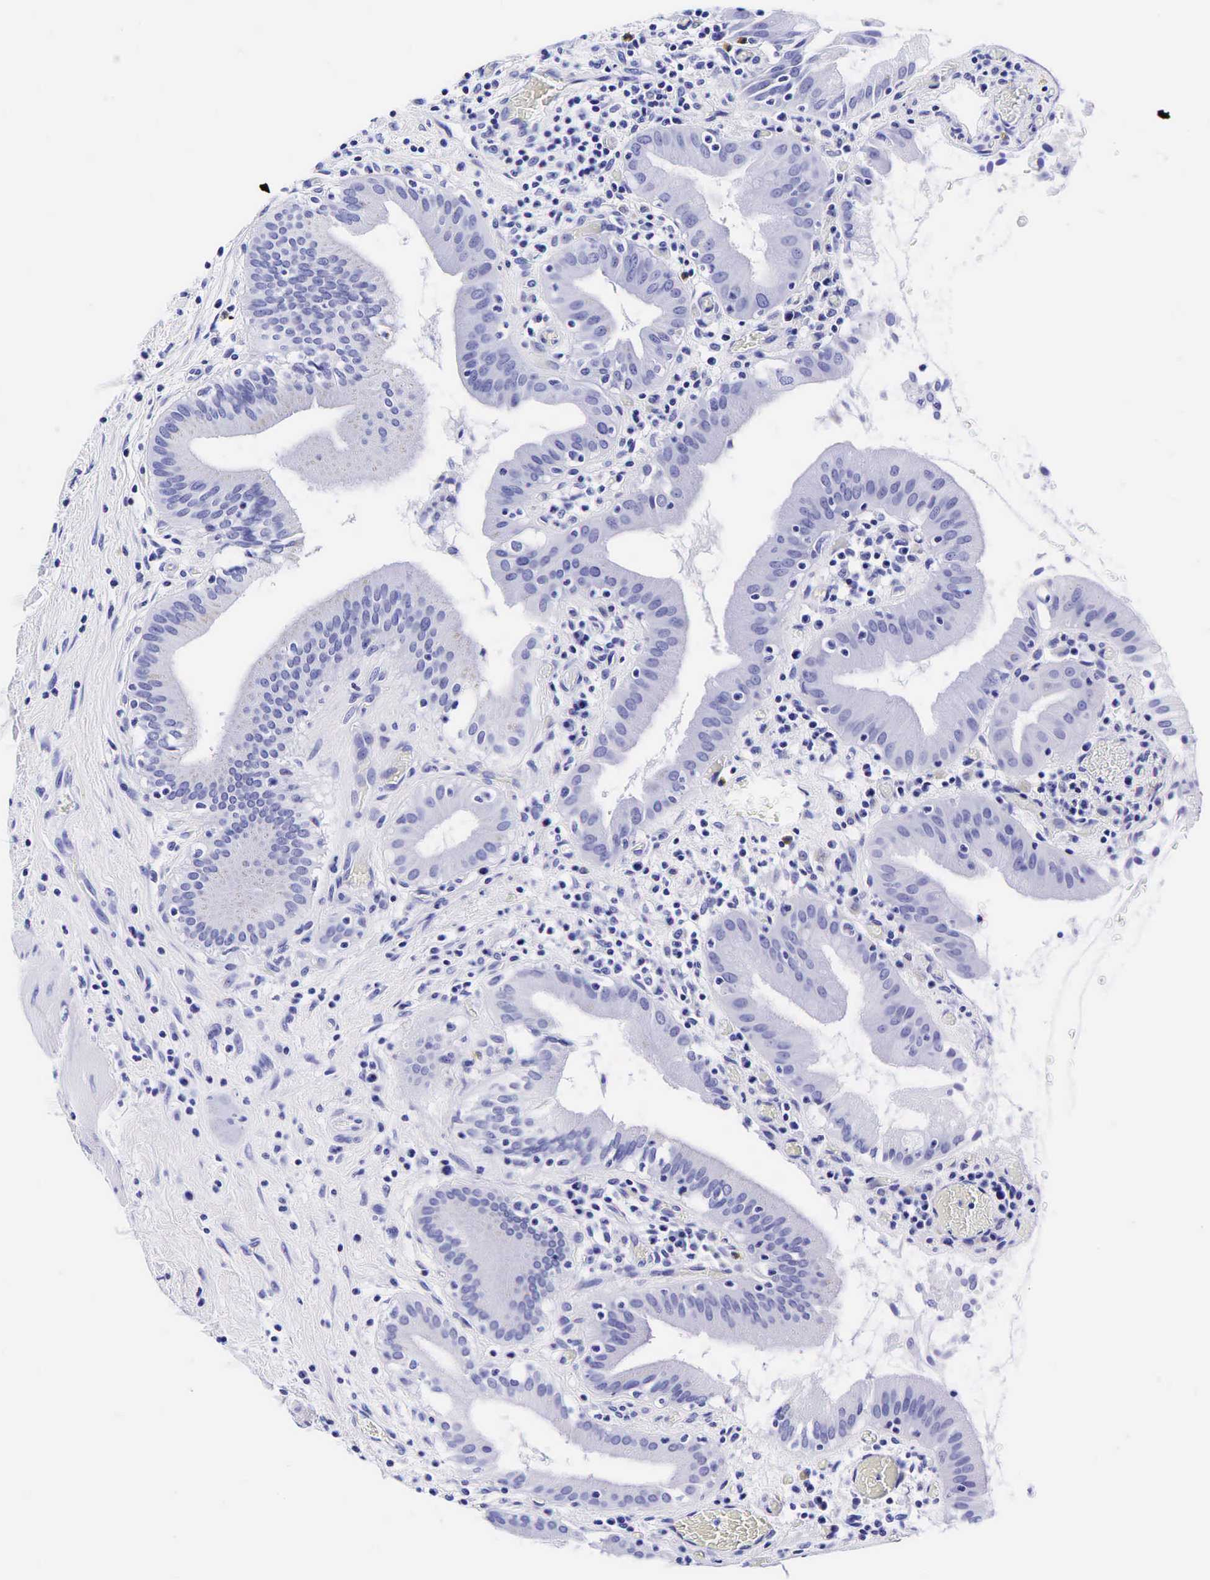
{"staining": {"intensity": "negative", "quantity": "none", "location": "none"}, "tissue": "gallbladder", "cell_type": "Glandular cells", "image_type": "normal", "snomed": [{"axis": "morphology", "description": "Normal tissue, NOS"}, {"axis": "topography", "description": "Gallbladder"}], "caption": "Glandular cells are negative for protein expression in benign human gallbladder. (Brightfield microscopy of DAB (3,3'-diaminobenzidine) immunohistochemistry at high magnification).", "gene": "GCG", "patient": {"sex": "male", "age": 73}}